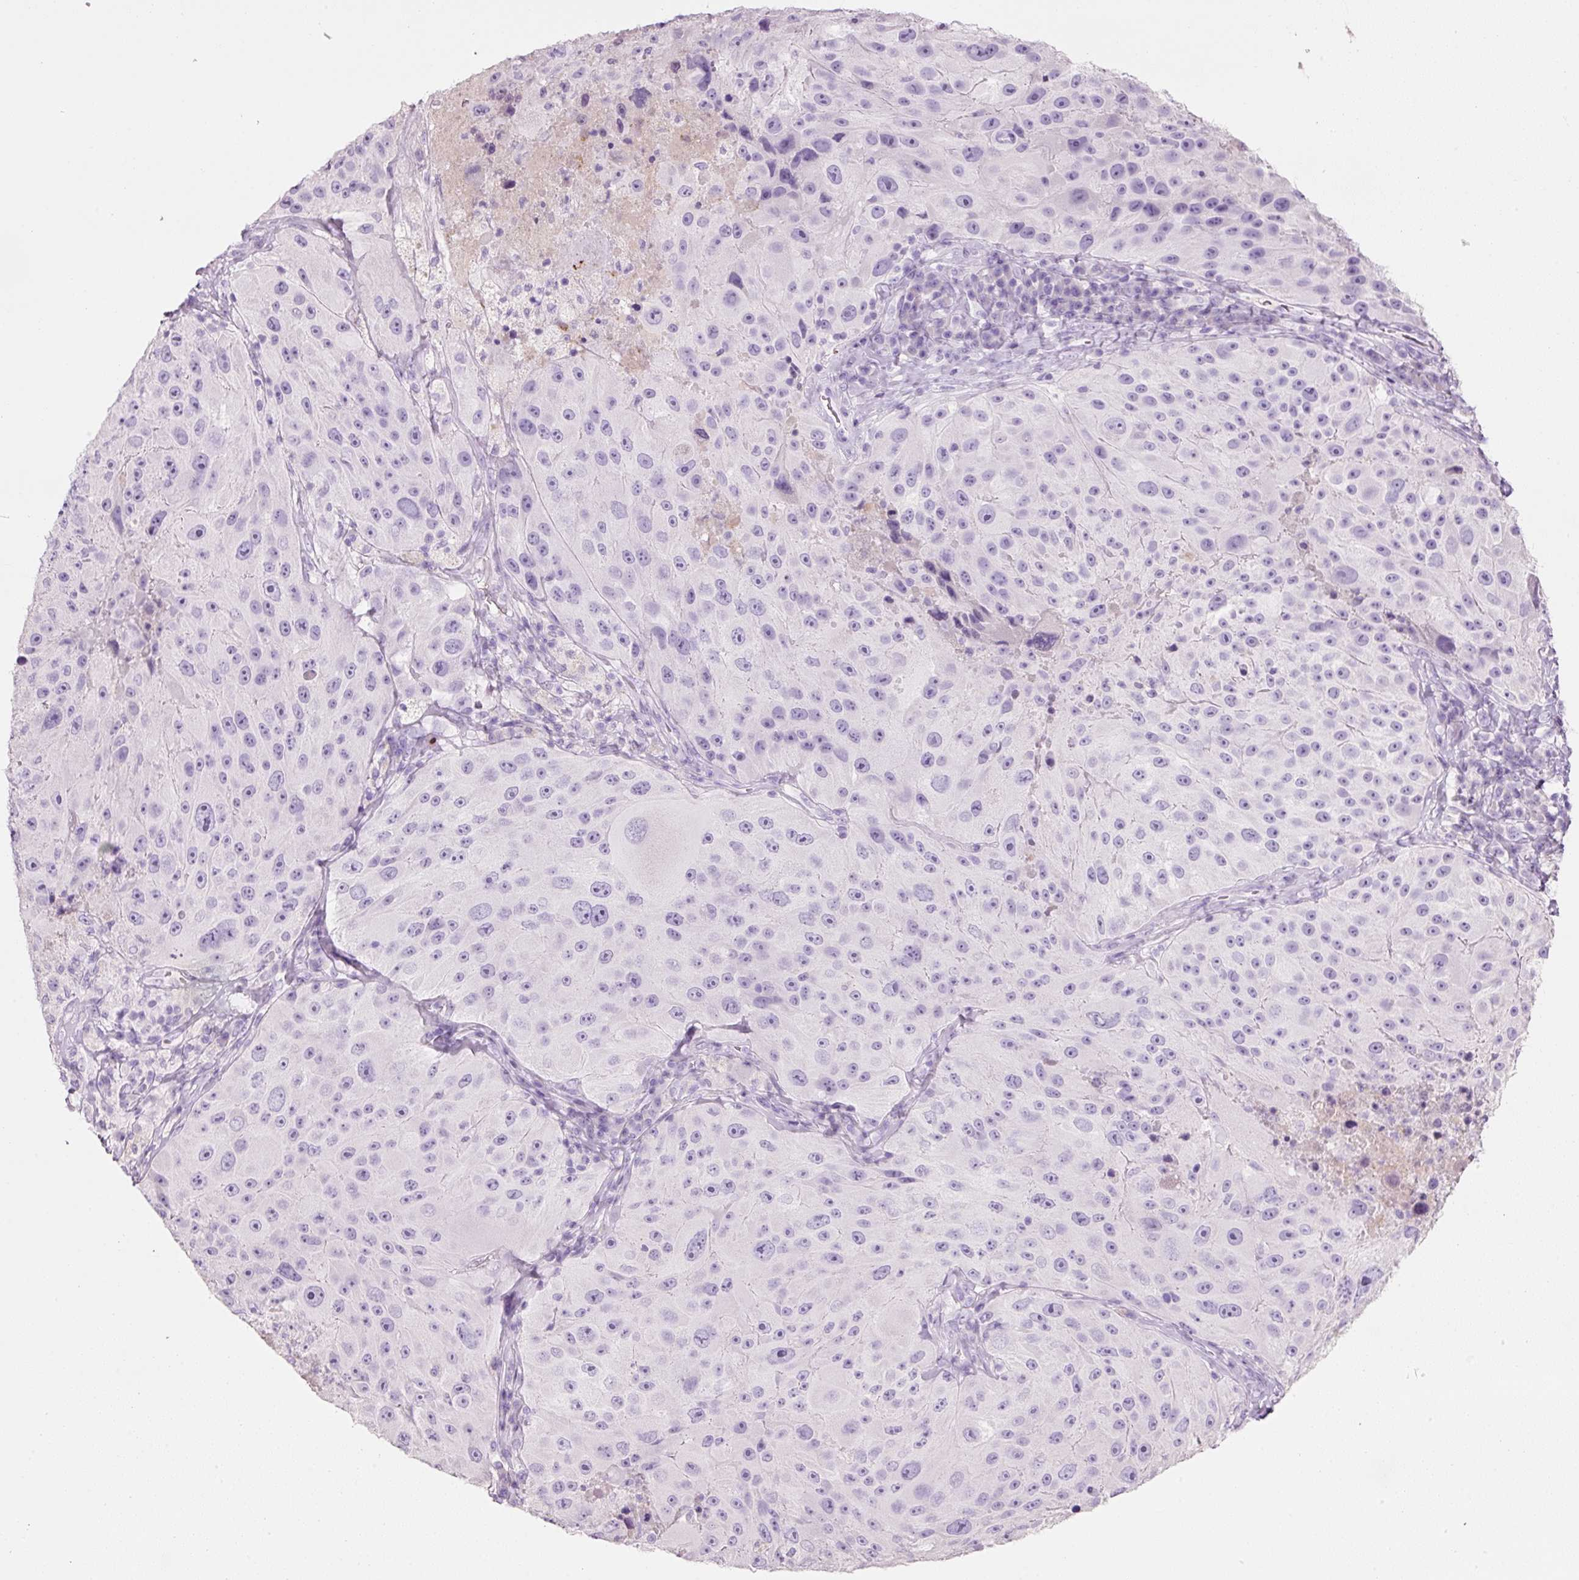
{"staining": {"intensity": "negative", "quantity": "none", "location": "none"}, "tissue": "melanoma", "cell_type": "Tumor cells", "image_type": "cancer", "snomed": [{"axis": "morphology", "description": "Malignant melanoma, Metastatic site"}, {"axis": "topography", "description": "Lymph node"}], "caption": "Histopathology image shows no protein positivity in tumor cells of melanoma tissue. (DAB immunohistochemistry, high magnification).", "gene": "MFAP4", "patient": {"sex": "male", "age": 62}}